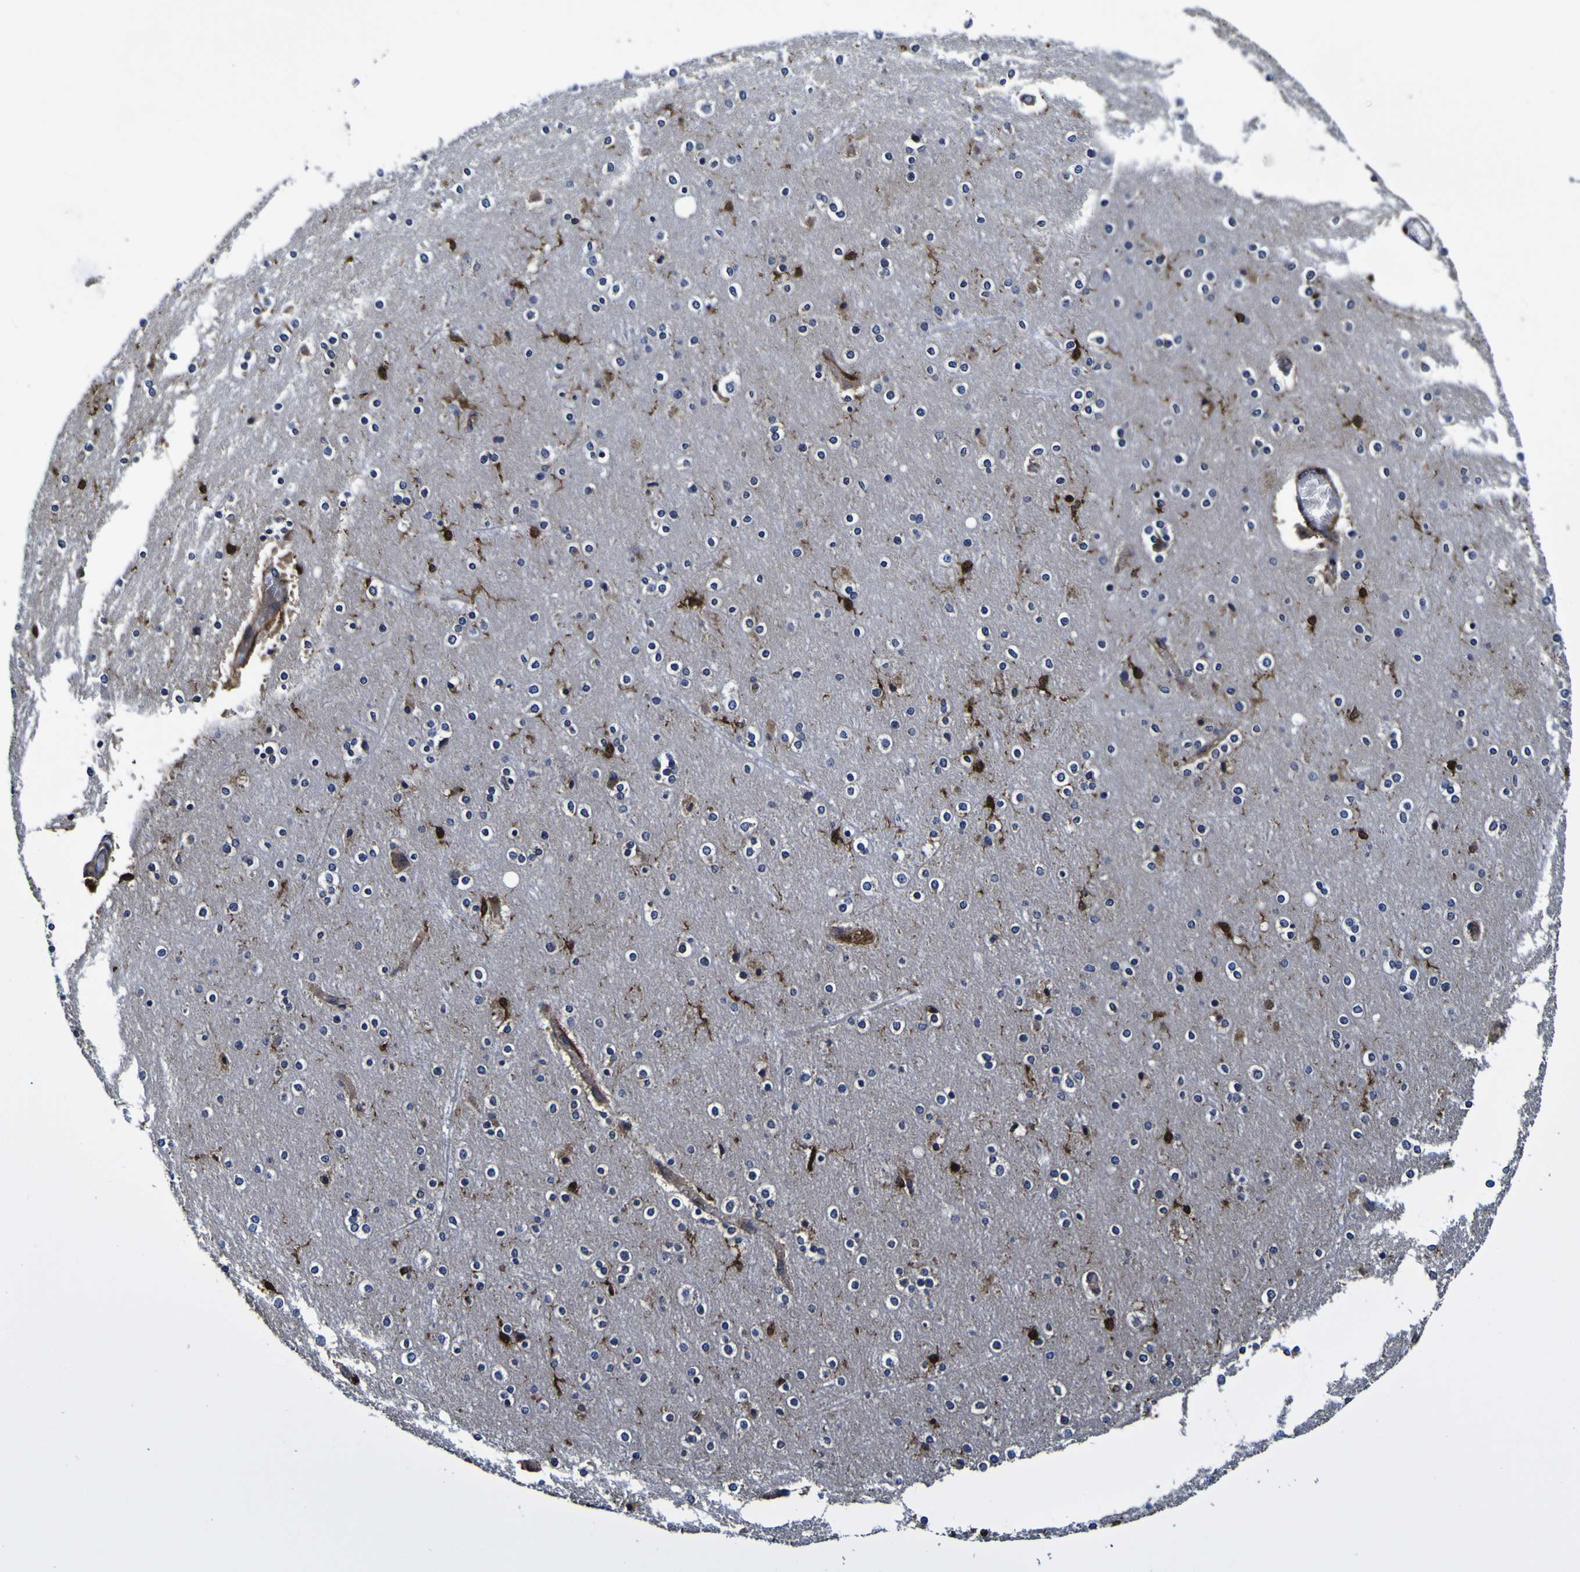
{"staining": {"intensity": "weak", "quantity": "25%-75%", "location": "cytoplasmic/membranous"}, "tissue": "cerebral cortex", "cell_type": "Endothelial cells", "image_type": "normal", "snomed": [{"axis": "morphology", "description": "Normal tissue, NOS"}, {"axis": "topography", "description": "Cerebral cortex"}], "caption": "This image exhibits normal cerebral cortex stained with IHC to label a protein in brown. The cytoplasmic/membranous of endothelial cells show weak positivity for the protein. Nuclei are counter-stained blue.", "gene": "GPX1", "patient": {"sex": "female", "age": 54}}